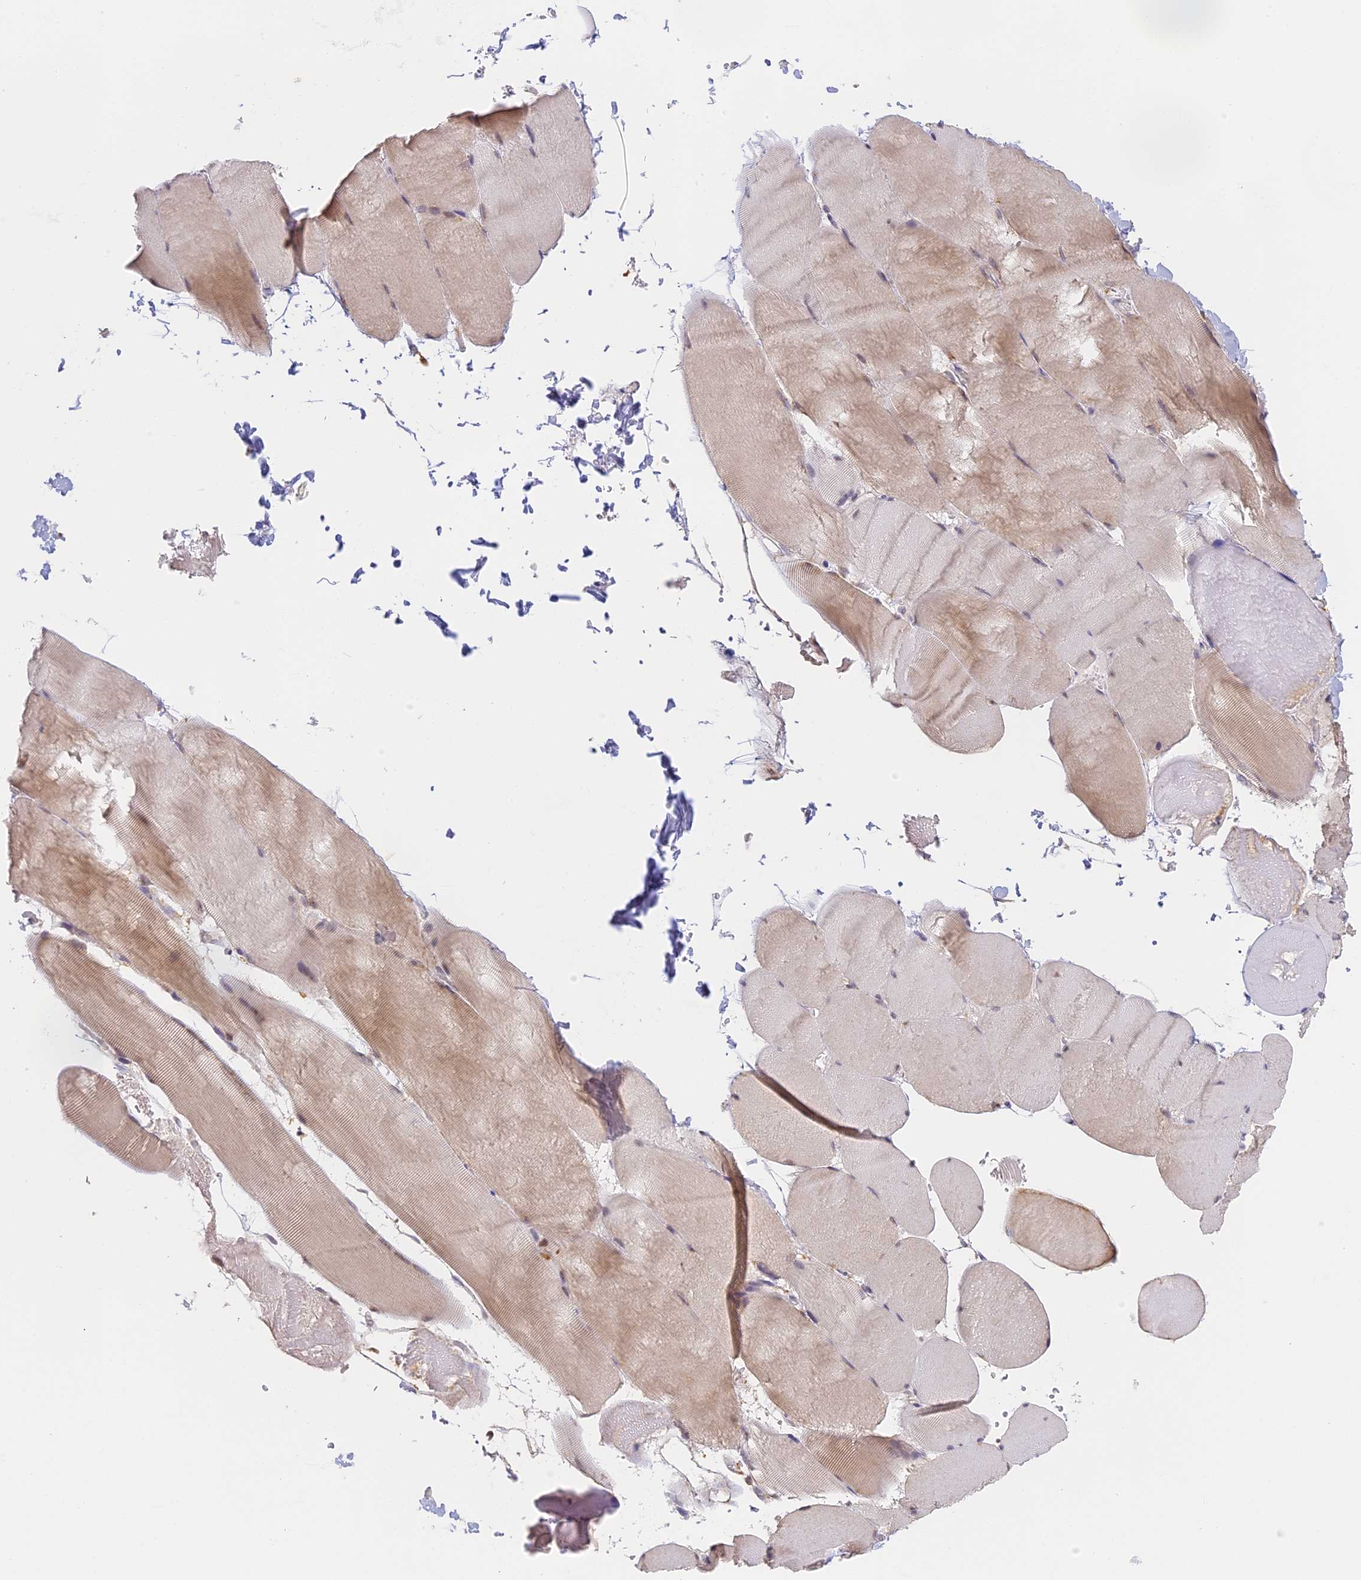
{"staining": {"intensity": "weak", "quantity": "25%-75%", "location": "cytoplasmic/membranous"}, "tissue": "skeletal muscle", "cell_type": "Myocytes", "image_type": "normal", "snomed": [{"axis": "morphology", "description": "Normal tissue, NOS"}, {"axis": "topography", "description": "Skeletal muscle"}, {"axis": "topography", "description": "Head-Neck"}], "caption": "Immunohistochemistry (DAB (3,3'-diaminobenzidine)) staining of benign human skeletal muscle shows weak cytoplasmic/membranous protein staining in about 25%-75% of myocytes.", "gene": "NCF4", "patient": {"sex": "male", "age": 66}}